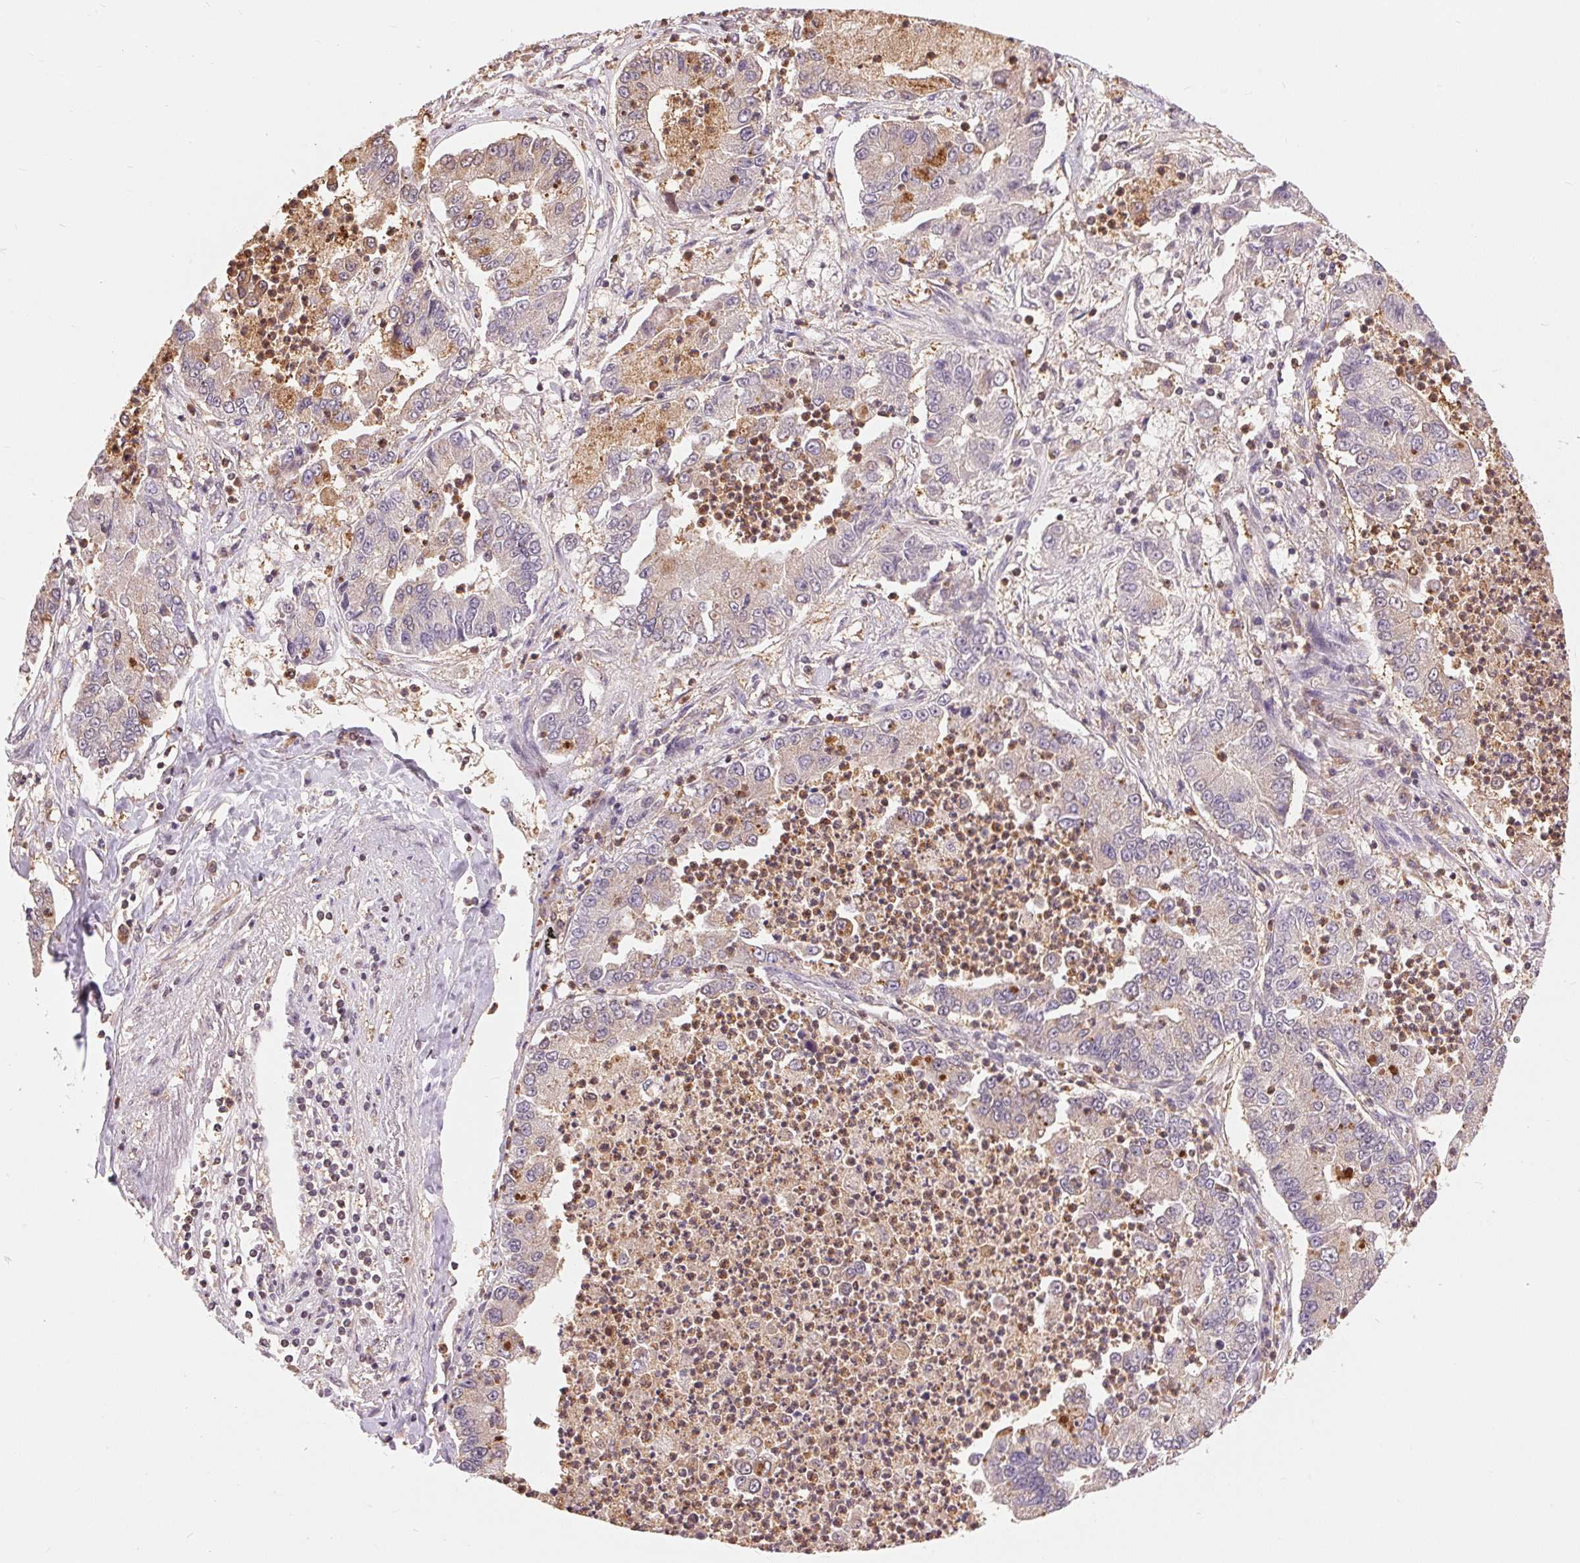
{"staining": {"intensity": "weak", "quantity": "<25%", "location": "cytoplasmic/membranous"}, "tissue": "lung cancer", "cell_type": "Tumor cells", "image_type": "cancer", "snomed": [{"axis": "morphology", "description": "Adenocarcinoma, NOS"}, {"axis": "topography", "description": "Lung"}], "caption": "IHC of lung cancer (adenocarcinoma) displays no staining in tumor cells. (Immunohistochemistry (ihc), brightfield microscopy, high magnification).", "gene": "TMEM273", "patient": {"sex": "female", "age": 57}}